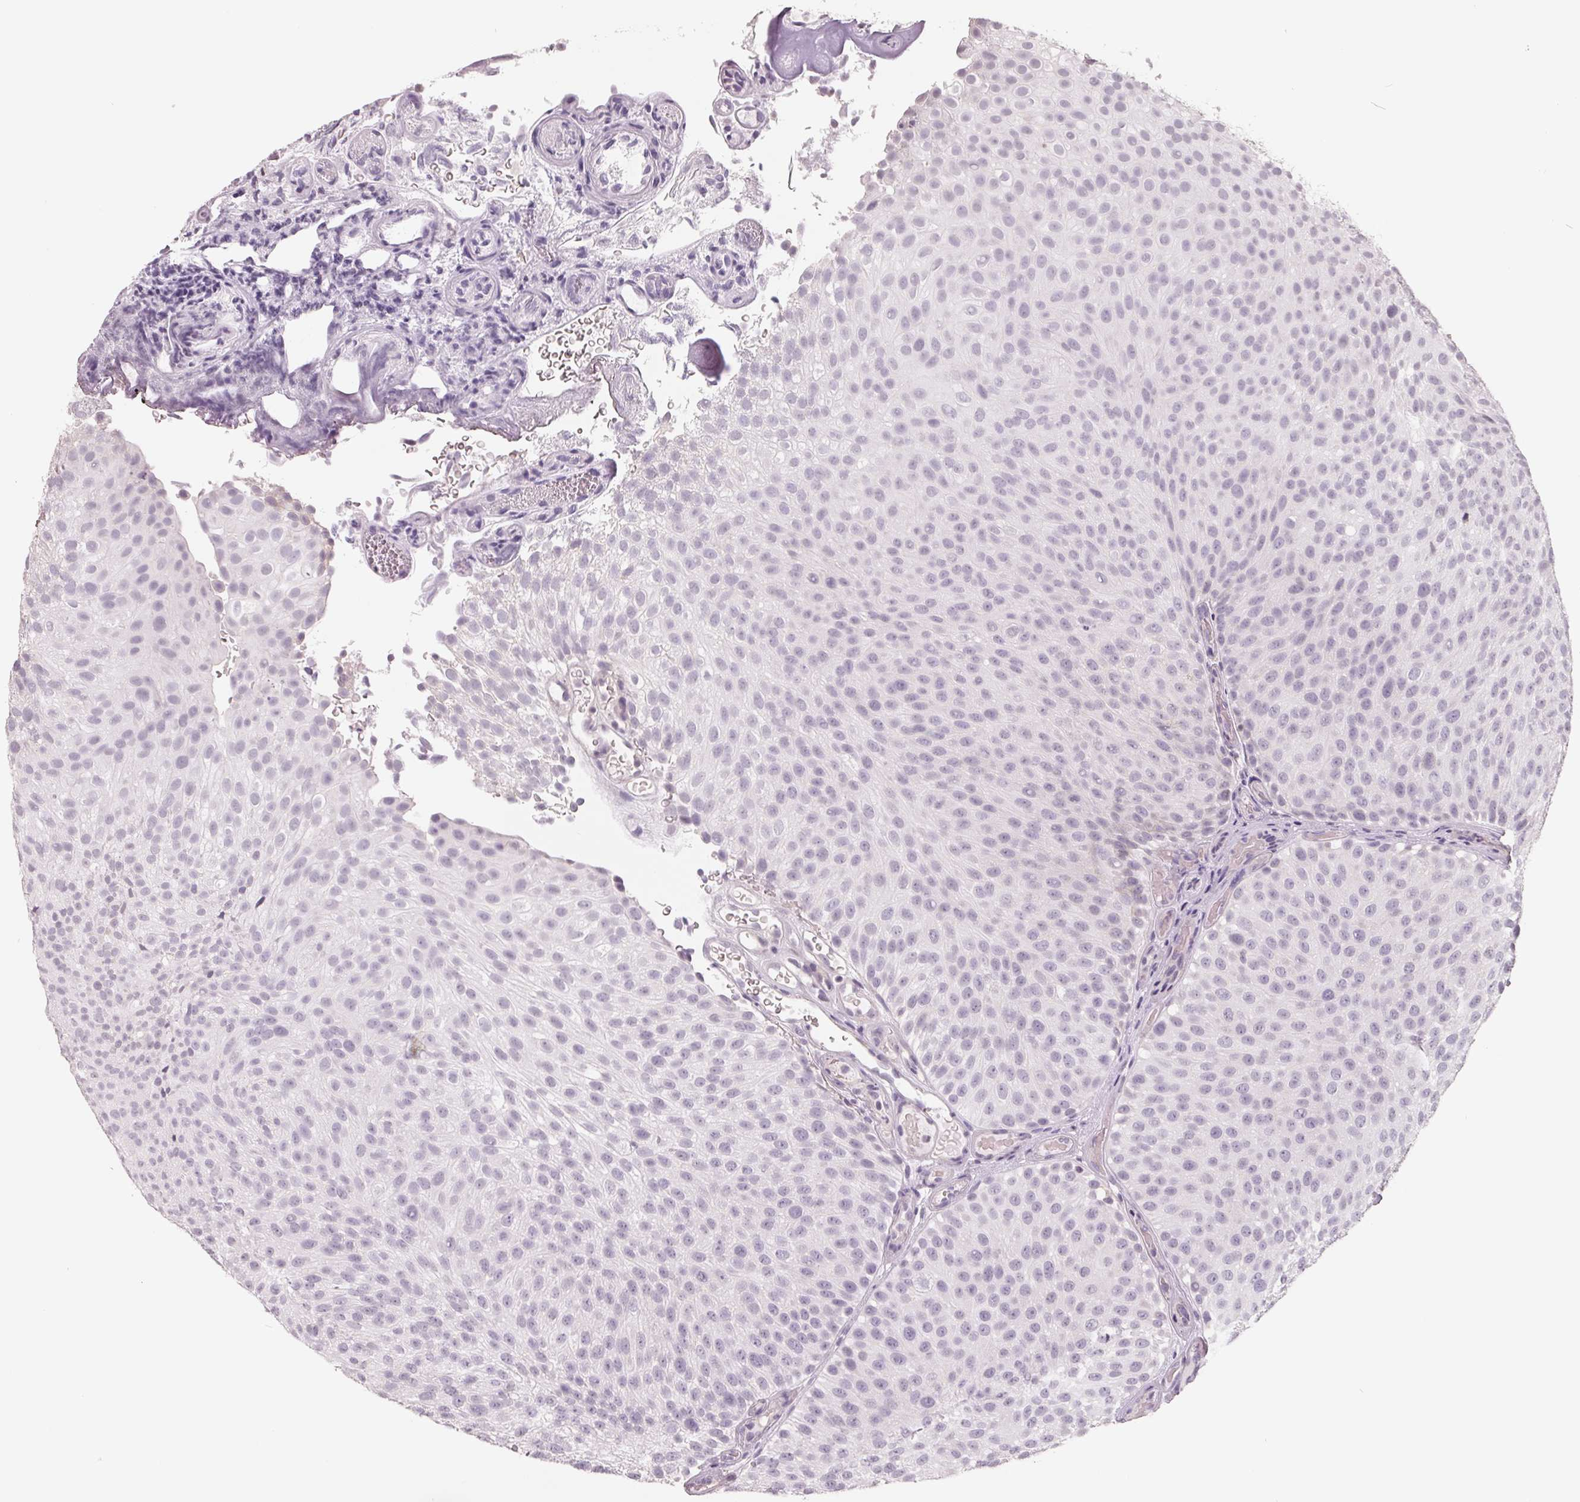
{"staining": {"intensity": "negative", "quantity": "none", "location": "none"}, "tissue": "urothelial cancer", "cell_type": "Tumor cells", "image_type": "cancer", "snomed": [{"axis": "morphology", "description": "Urothelial carcinoma, Low grade"}, {"axis": "topography", "description": "Urinary bladder"}], "caption": "Tumor cells are negative for protein expression in human urothelial cancer.", "gene": "FTCD", "patient": {"sex": "male", "age": 78}}